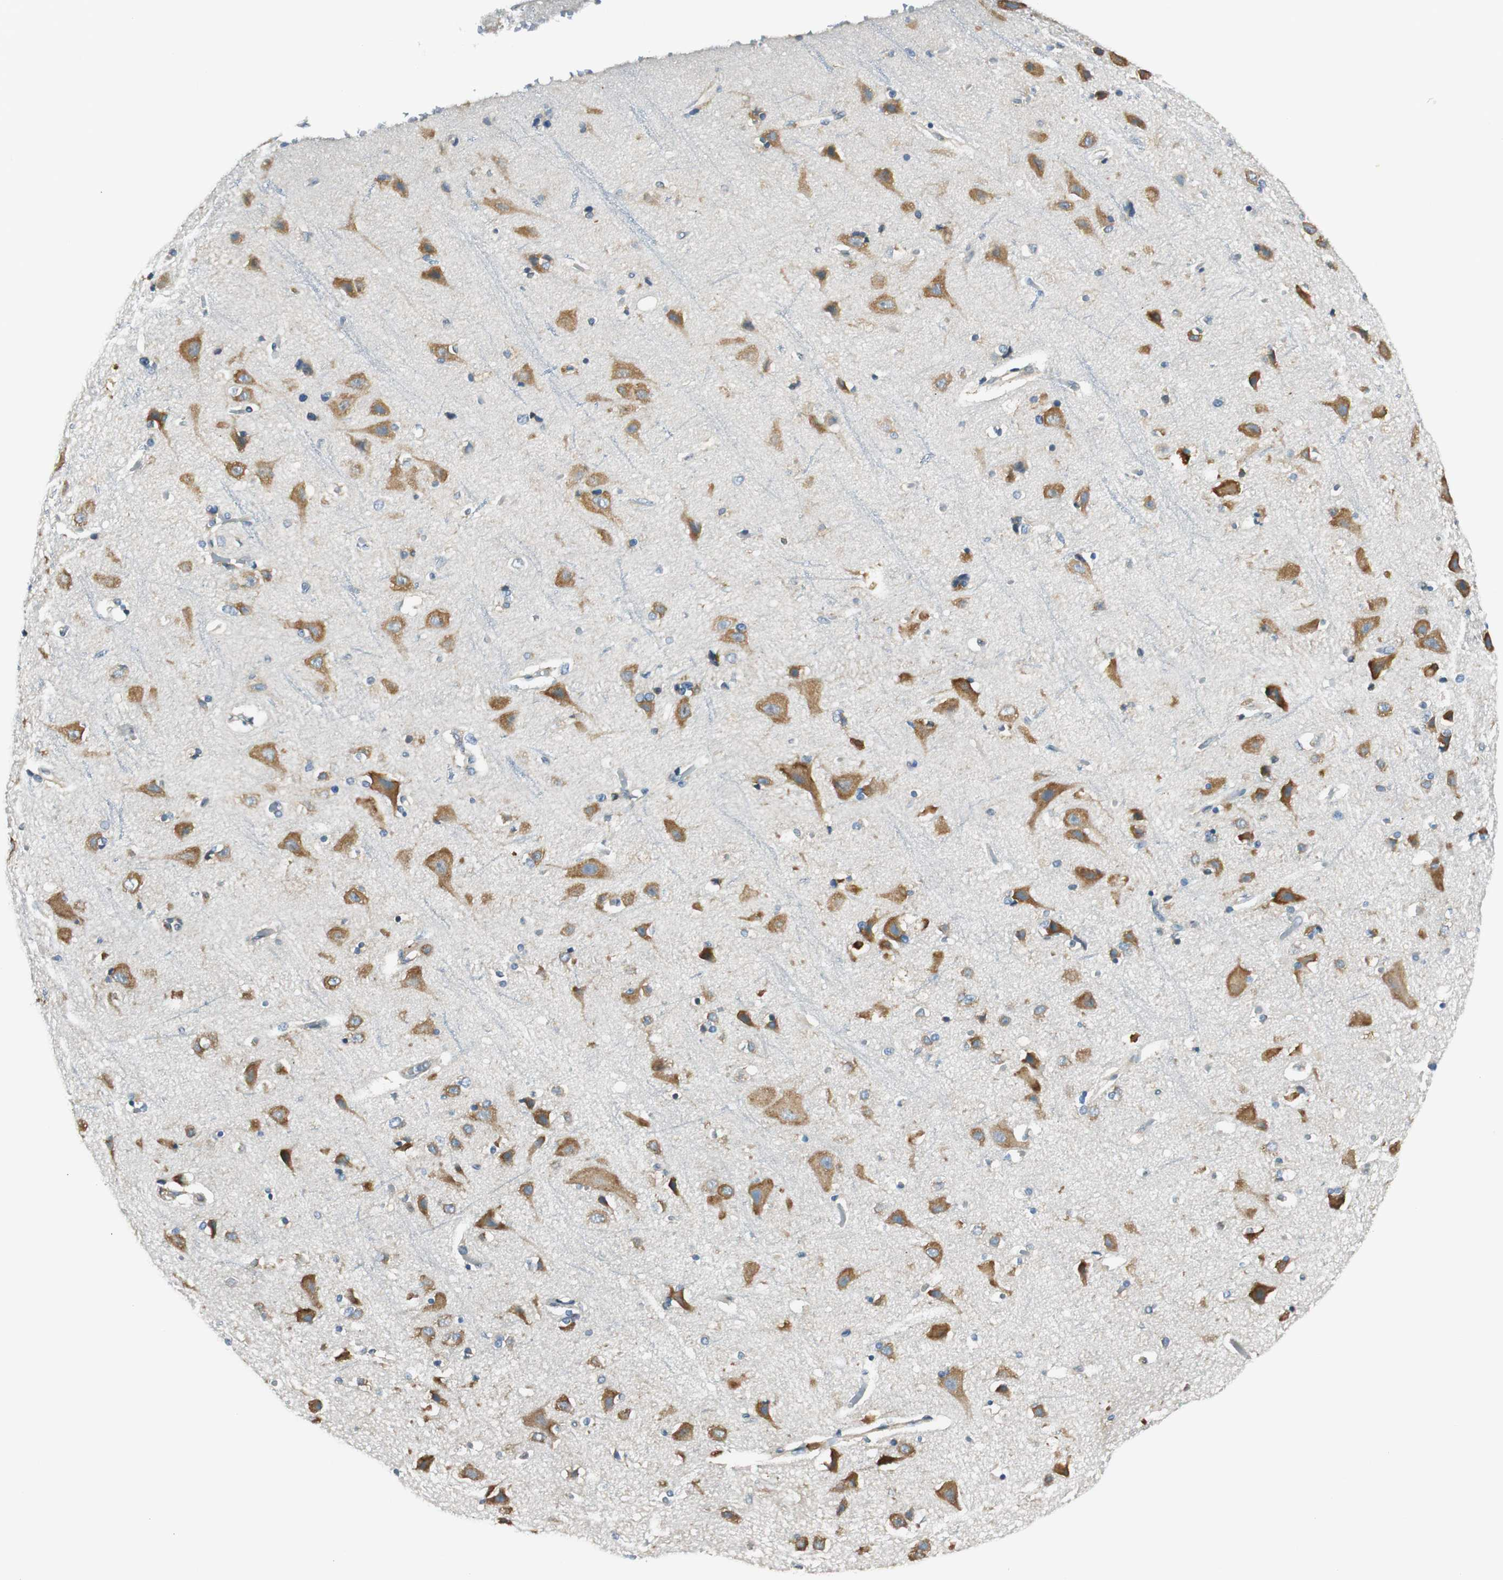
{"staining": {"intensity": "weak", "quantity": ">75%", "location": "cytoplasmic/membranous"}, "tissue": "cerebral cortex", "cell_type": "Endothelial cells", "image_type": "normal", "snomed": [{"axis": "morphology", "description": "Normal tissue, NOS"}, {"axis": "topography", "description": "Cerebral cortex"}], "caption": "Unremarkable cerebral cortex was stained to show a protein in brown. There is low levels of weak cytoplasmic/membranous staining in about >75% of endothelial cells. Using DAB (3,3'-diaminobenzidine) (brown) and hematoxylin (blue) stains, captured at high magnification using brightfield microscopy.", "gene": "PI4K2B", "patient": {"sex": "female", "age": 54}}